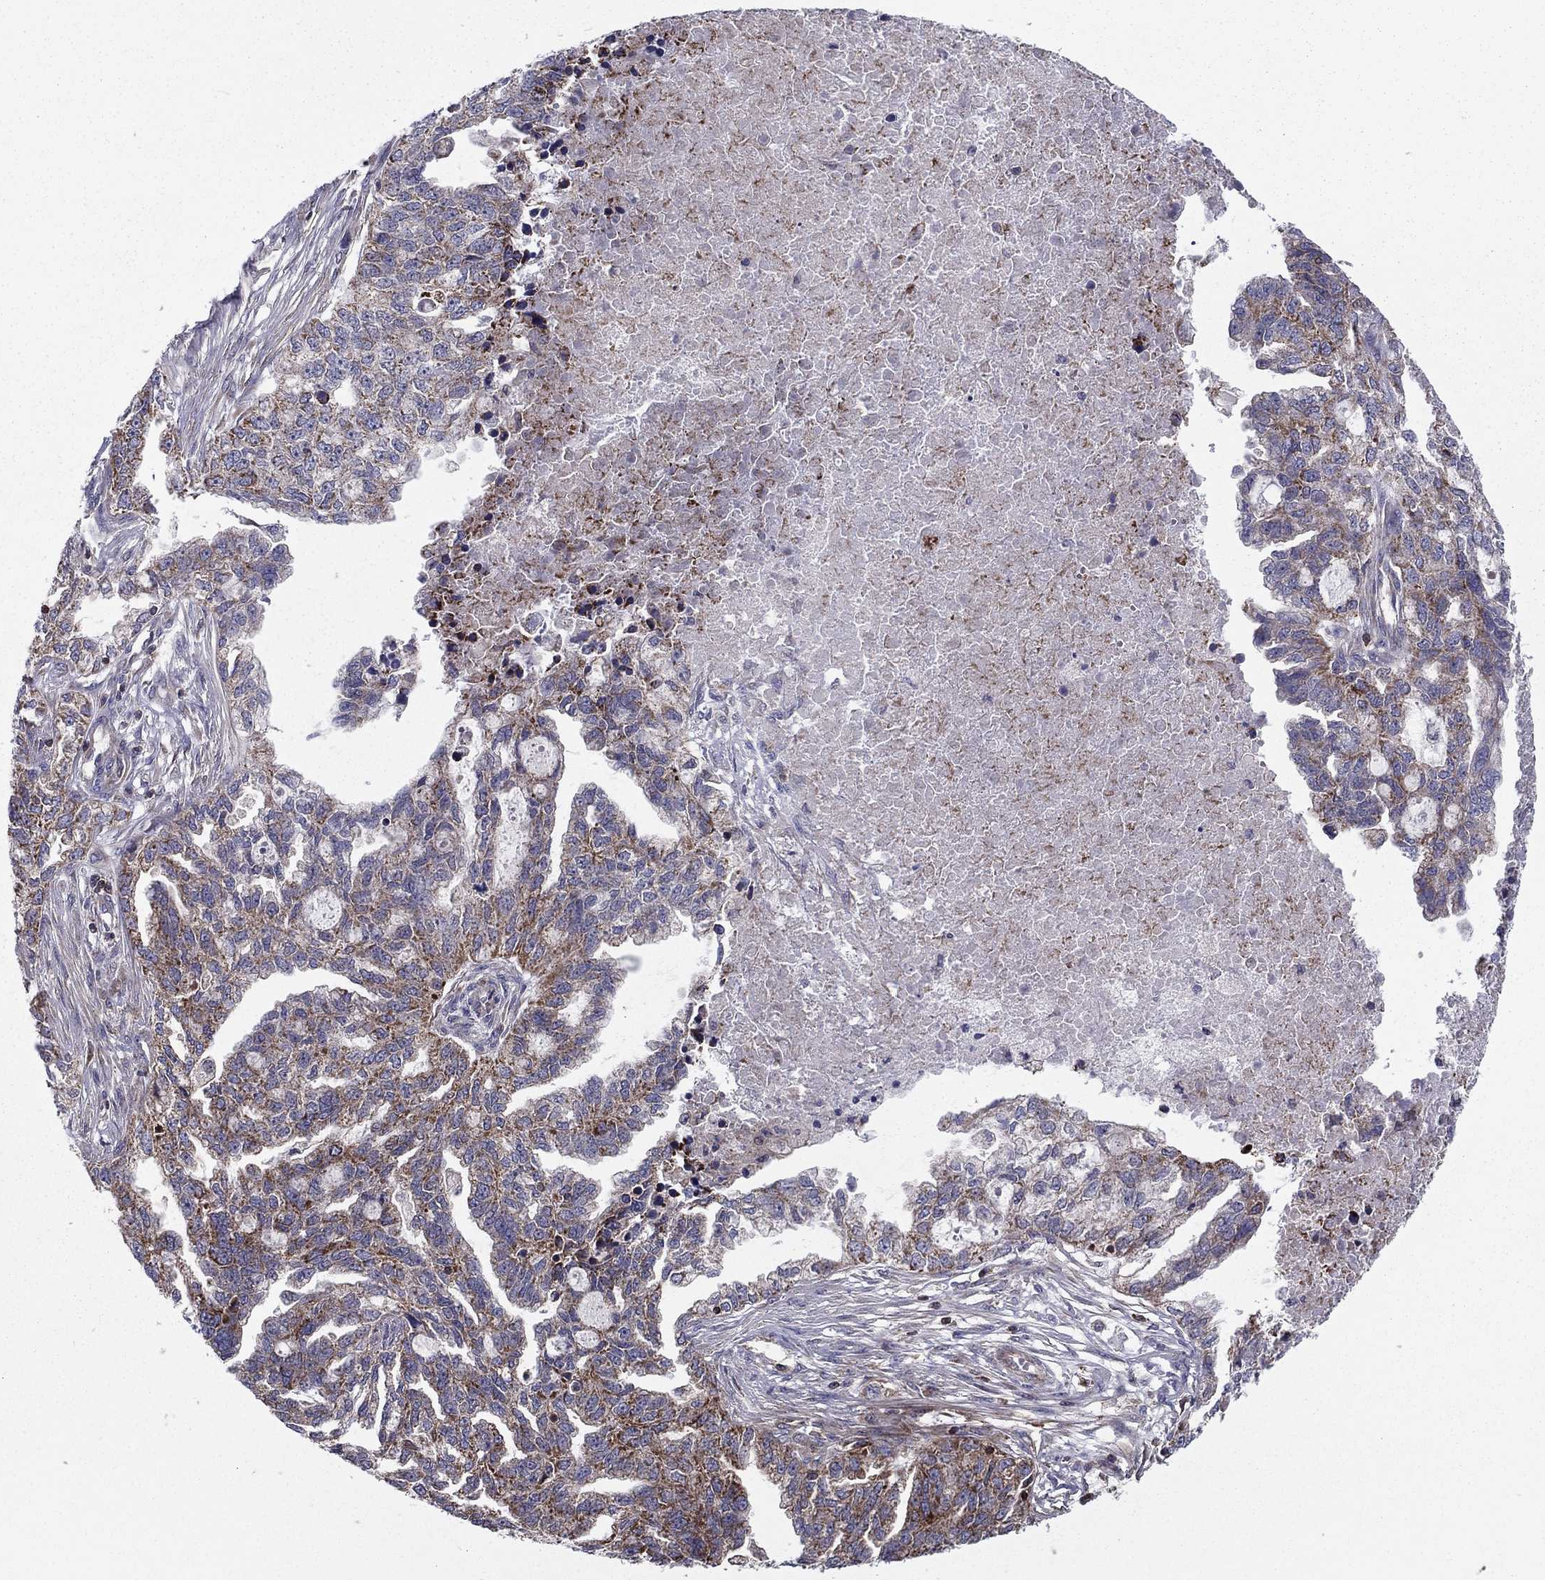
{"staining": {"intensity": "strong", "quantity": "<25%", "location": "cytoplasmic/membranous"}, "tissue": "ovarian cancer", "cell_type": "Tumor cells", "image_type": "cancer", "snomed": [{"axis": "morphology", "description": "Cystadenocarcinoma, serous, NOS"}, {"axis": "topography", "description": "Ovary"}], "caption": "Immunohistochemical staining of human ovarian serous cystadenocarcinoma displays strong cytoplasmic/membranous protein positivity in about <25% of tumor cells. (Brightfield microscopy of DAB IHC at high magnification).", "gene": "ALG6", "patient": {"sex": "female", "age": 51}}